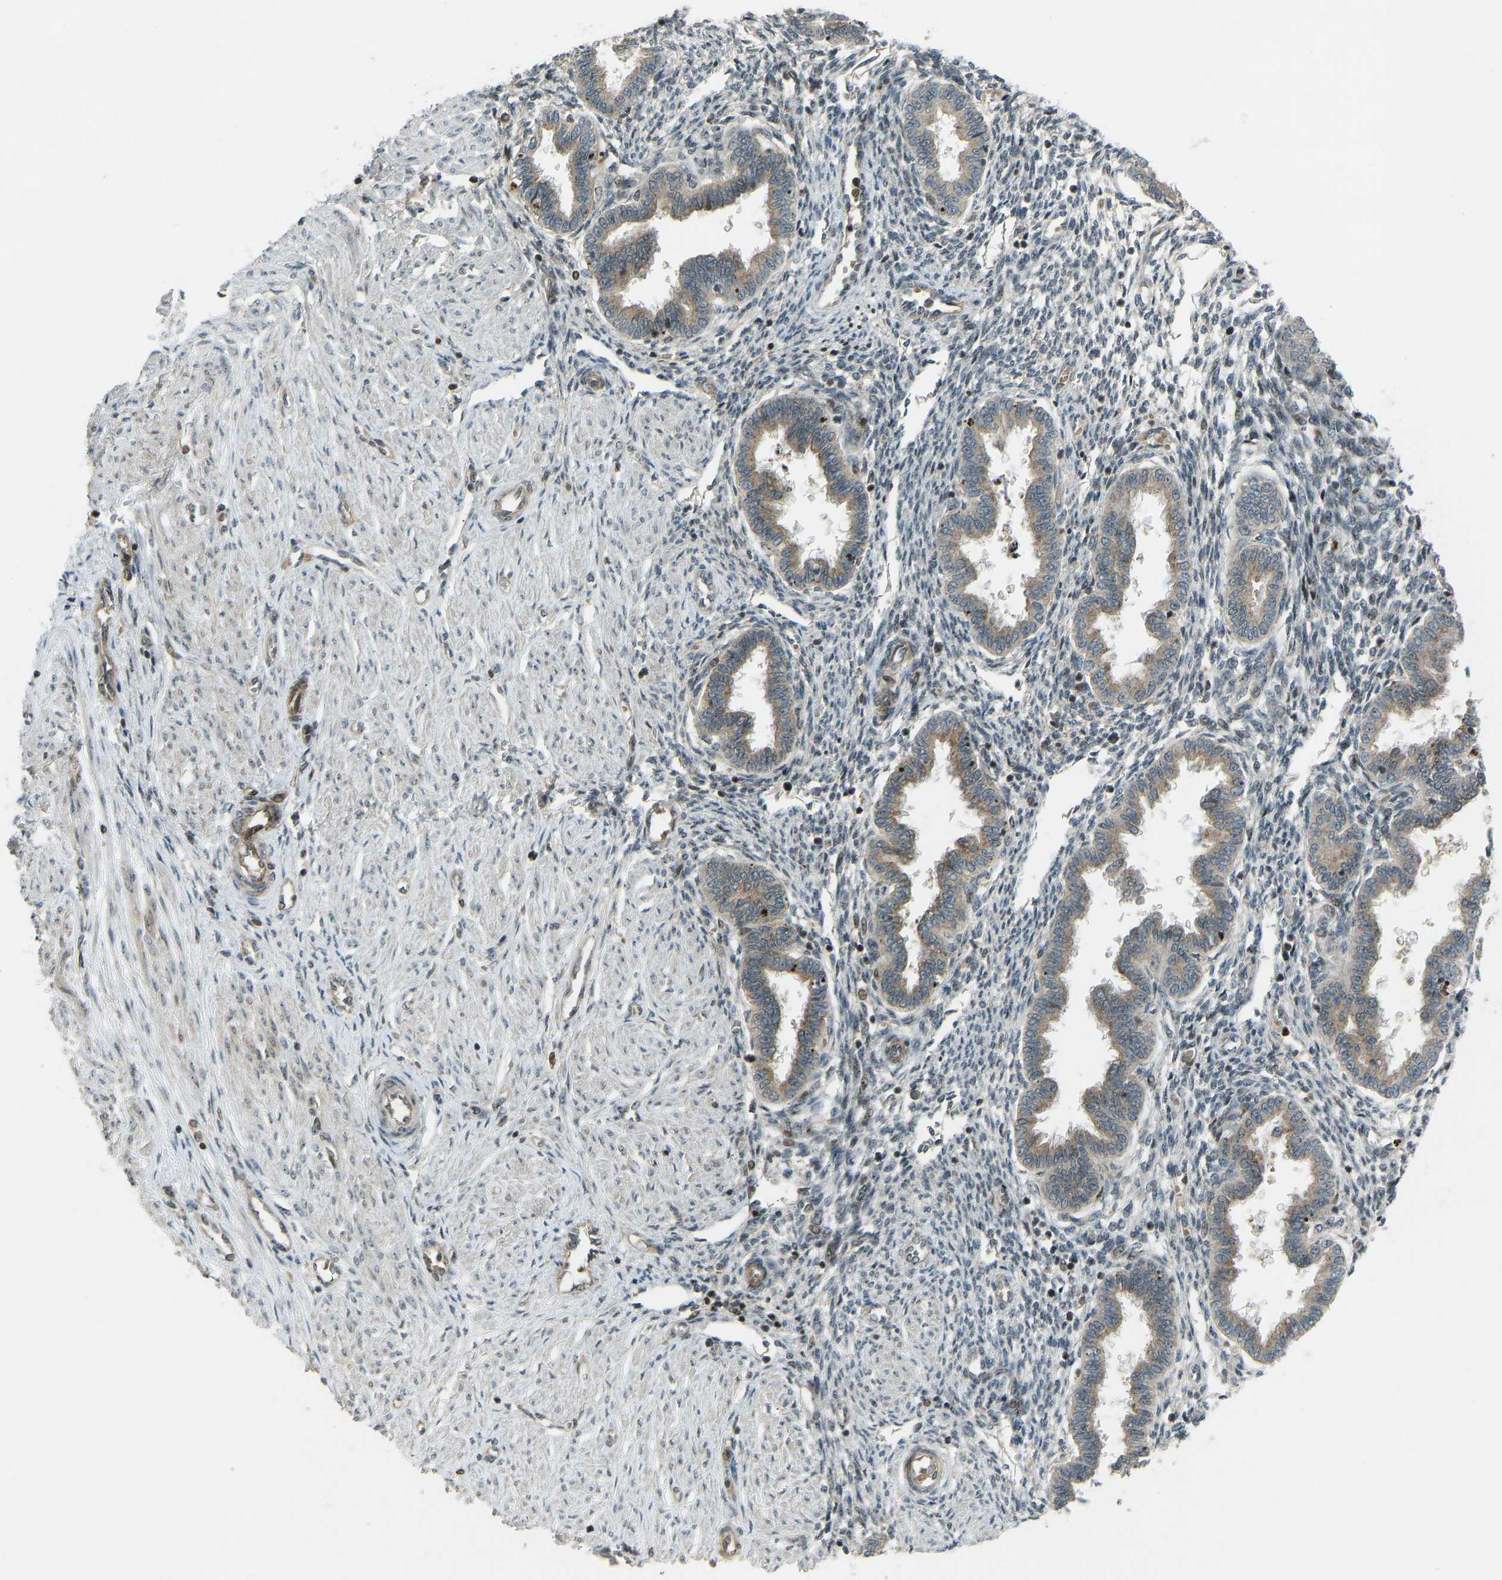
{"staining": {"intensity": "moderate", "quantity": "<25%", "location": "cytoplasmic/membranous,nuclear"}, "tissue": "endometrium", "cell_type": "Cells in endometrial stroma", "image_type": "normal", "snomed": [{"axis": "morphology", "description": "Normal tissue, NOS"}, {"axis": "topography", "description": "Endometrium"}], "caption": "This photomicrograph exhibits IHC staining of benign human endometrium, with low moderate cytoplasmic/membranous,nuclear positivity in approximately <25% of cells in endometrial stroma.", "gene": "SVOPL", "patient": {"sex": "female", "age": 33}}